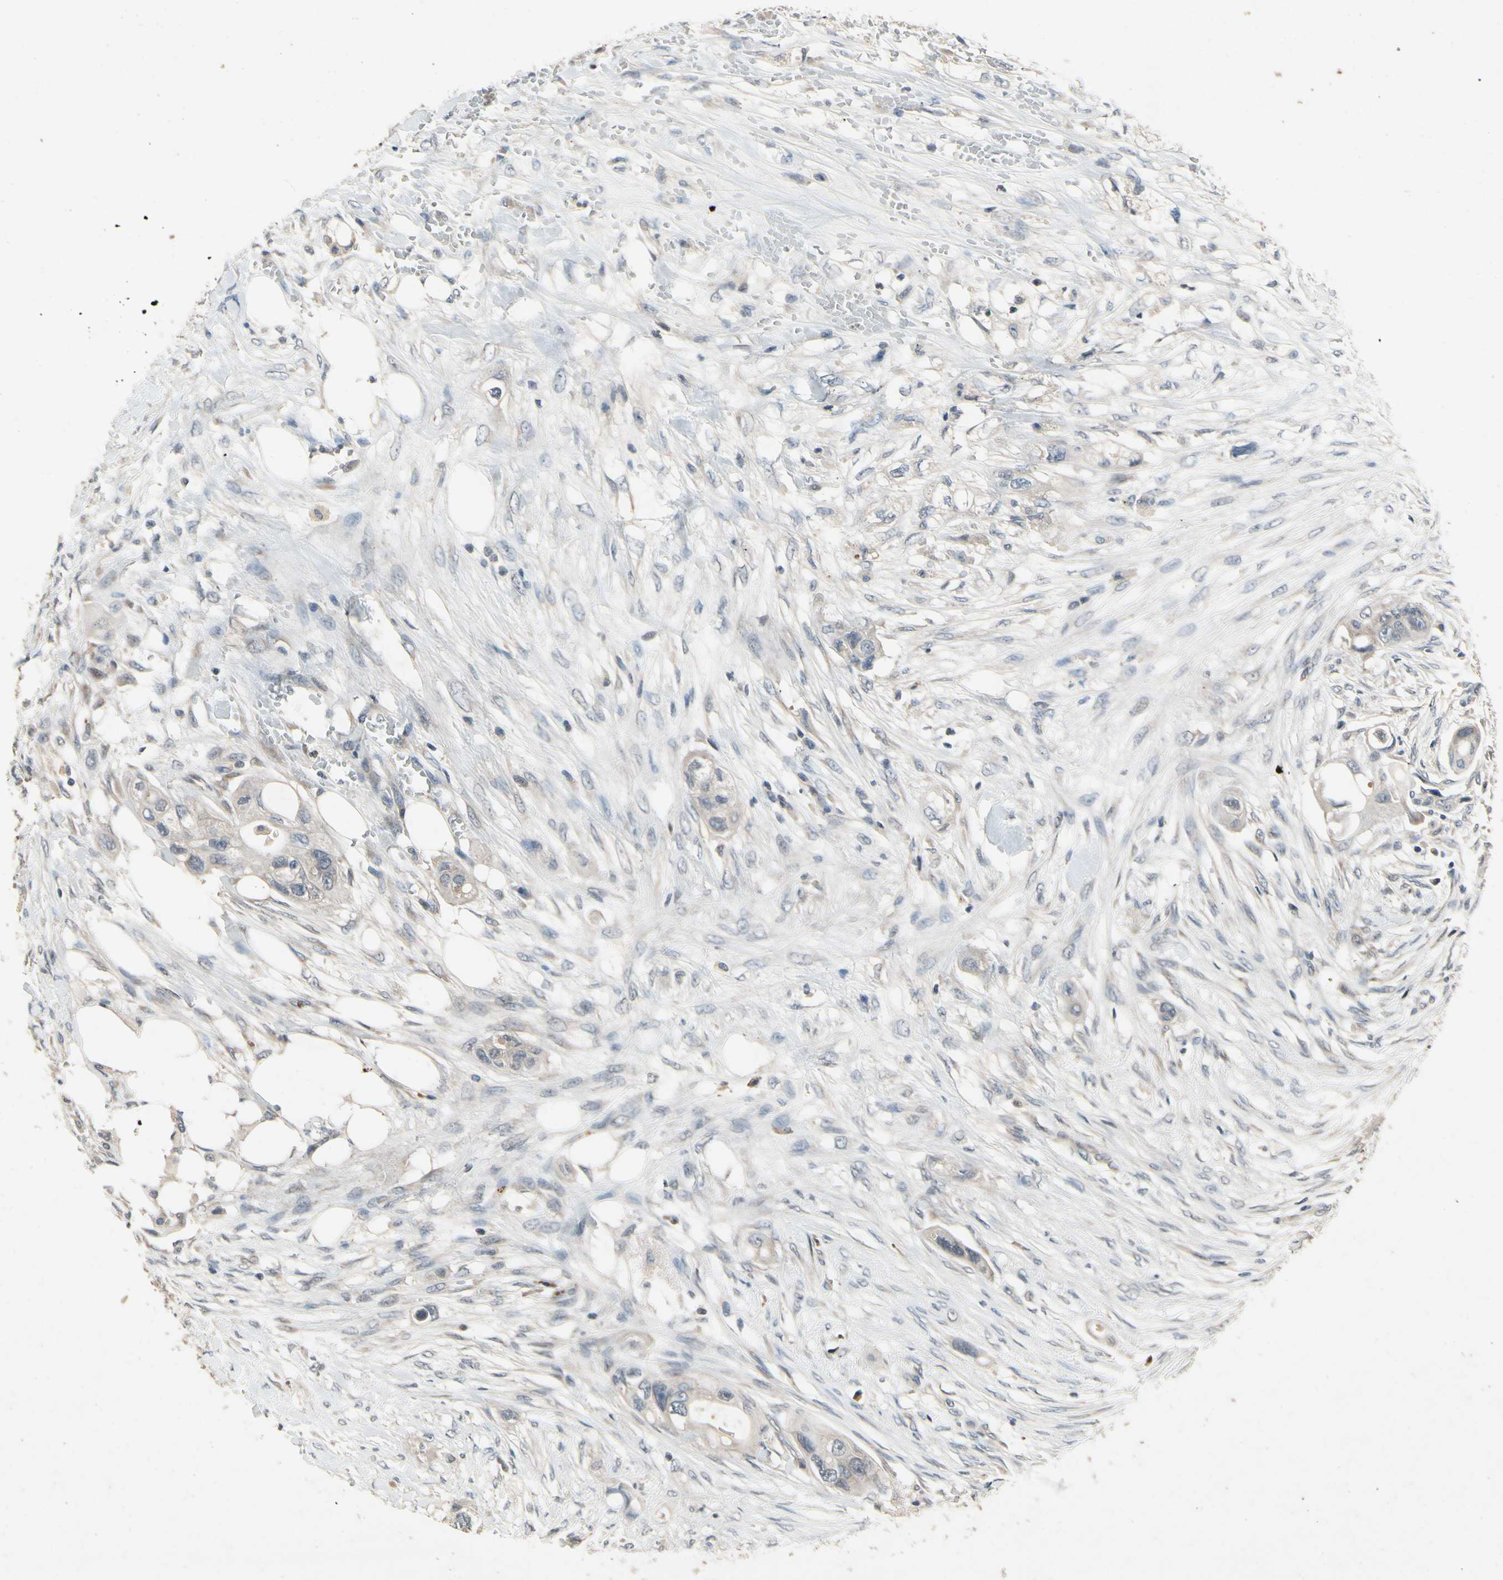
{"staining": {"intensity": "weak", "quantity": "25%-75%", "location": "cytoplasmic/membranous"}, "tissue": "colorectal cancer", "cell_type": "Tumor cells", "image_type": "cancer", "snomed": [{"axis": "morphology", "description": "Adenocarcinoma, NOS"}, {"axis": "topography", "description": "Colon"}], "caption": "High-power microscopy captured an IHC histopathology image of colorectal cancer (adenocarcinoma), revealing weak cytoplasmic/membranous expression in approximately 25%-75% of tumor cells.", "gene": "DPY19L3", "patient": {"sex": "female", "age": 57}}